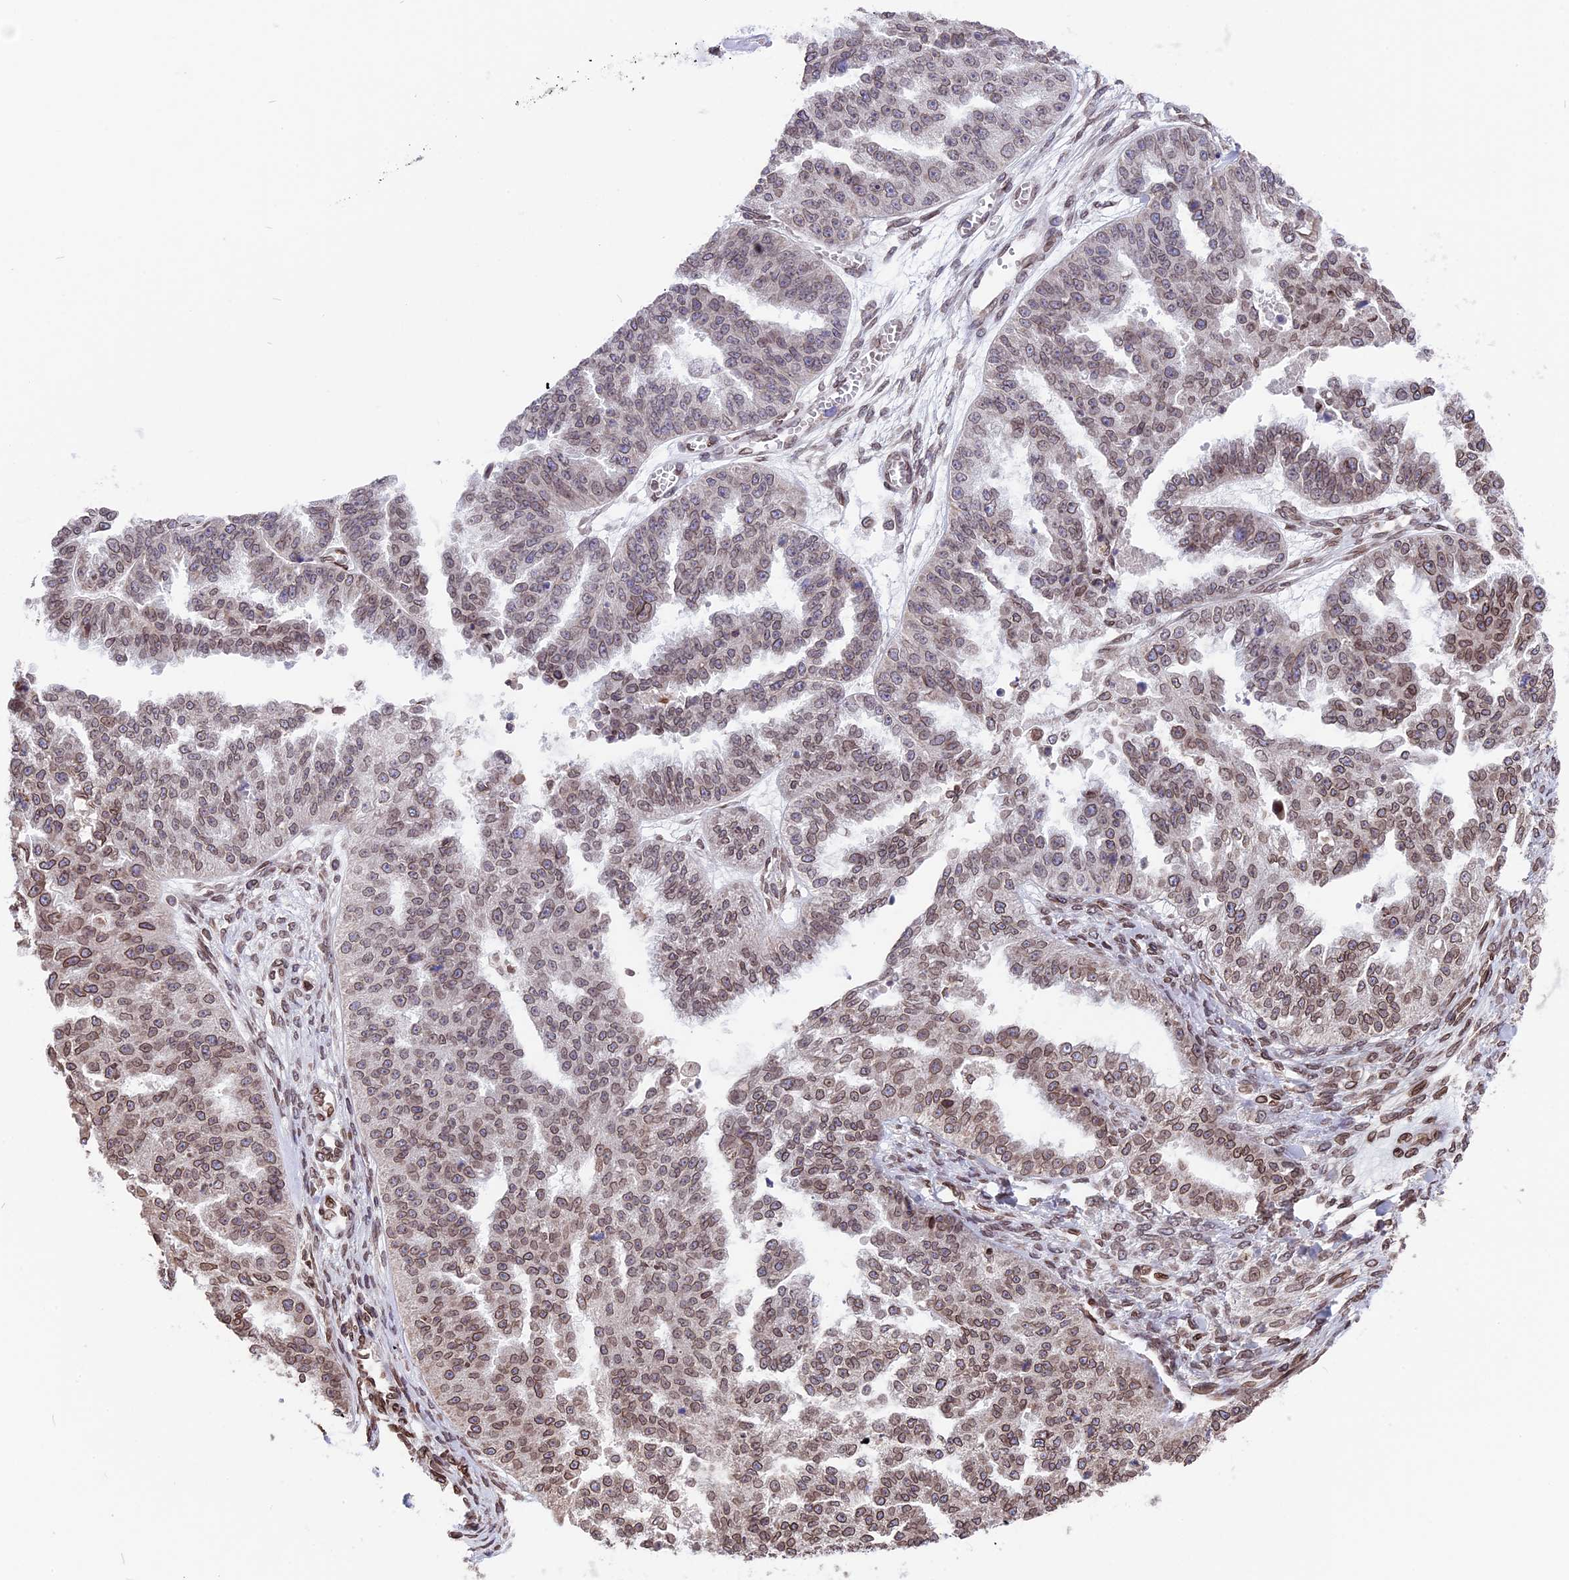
{"staining": {"intensity": "moderate", "quantity": ">75%", "location": "cytoplasmic/membranous,nuclear"}, "tissue": "ovarian cancer", "cell_type": "Tumor cells", "image_type": "cancer", "snomed": [{"axis": "morphology", "description": "Cystadenocarcinoma, serous, NOS"}, {"axis": "topography", "description": "Ovary"}], "caption": "Immunohistochemistry (IHC) image of neoplastic tissue: human ovarian cancer (serous cystadenocarcinoma) stained using immunohistochemistry shows medium levels of moderate protein expression localized specifically in the cytoplasmic/membranous and nuclear of tumor cells, appearing as a cytoplasmic/membranous and nuclear brown color.", "gene": "PTCHD4", "patient": {"sex": "female", "age": 58}}